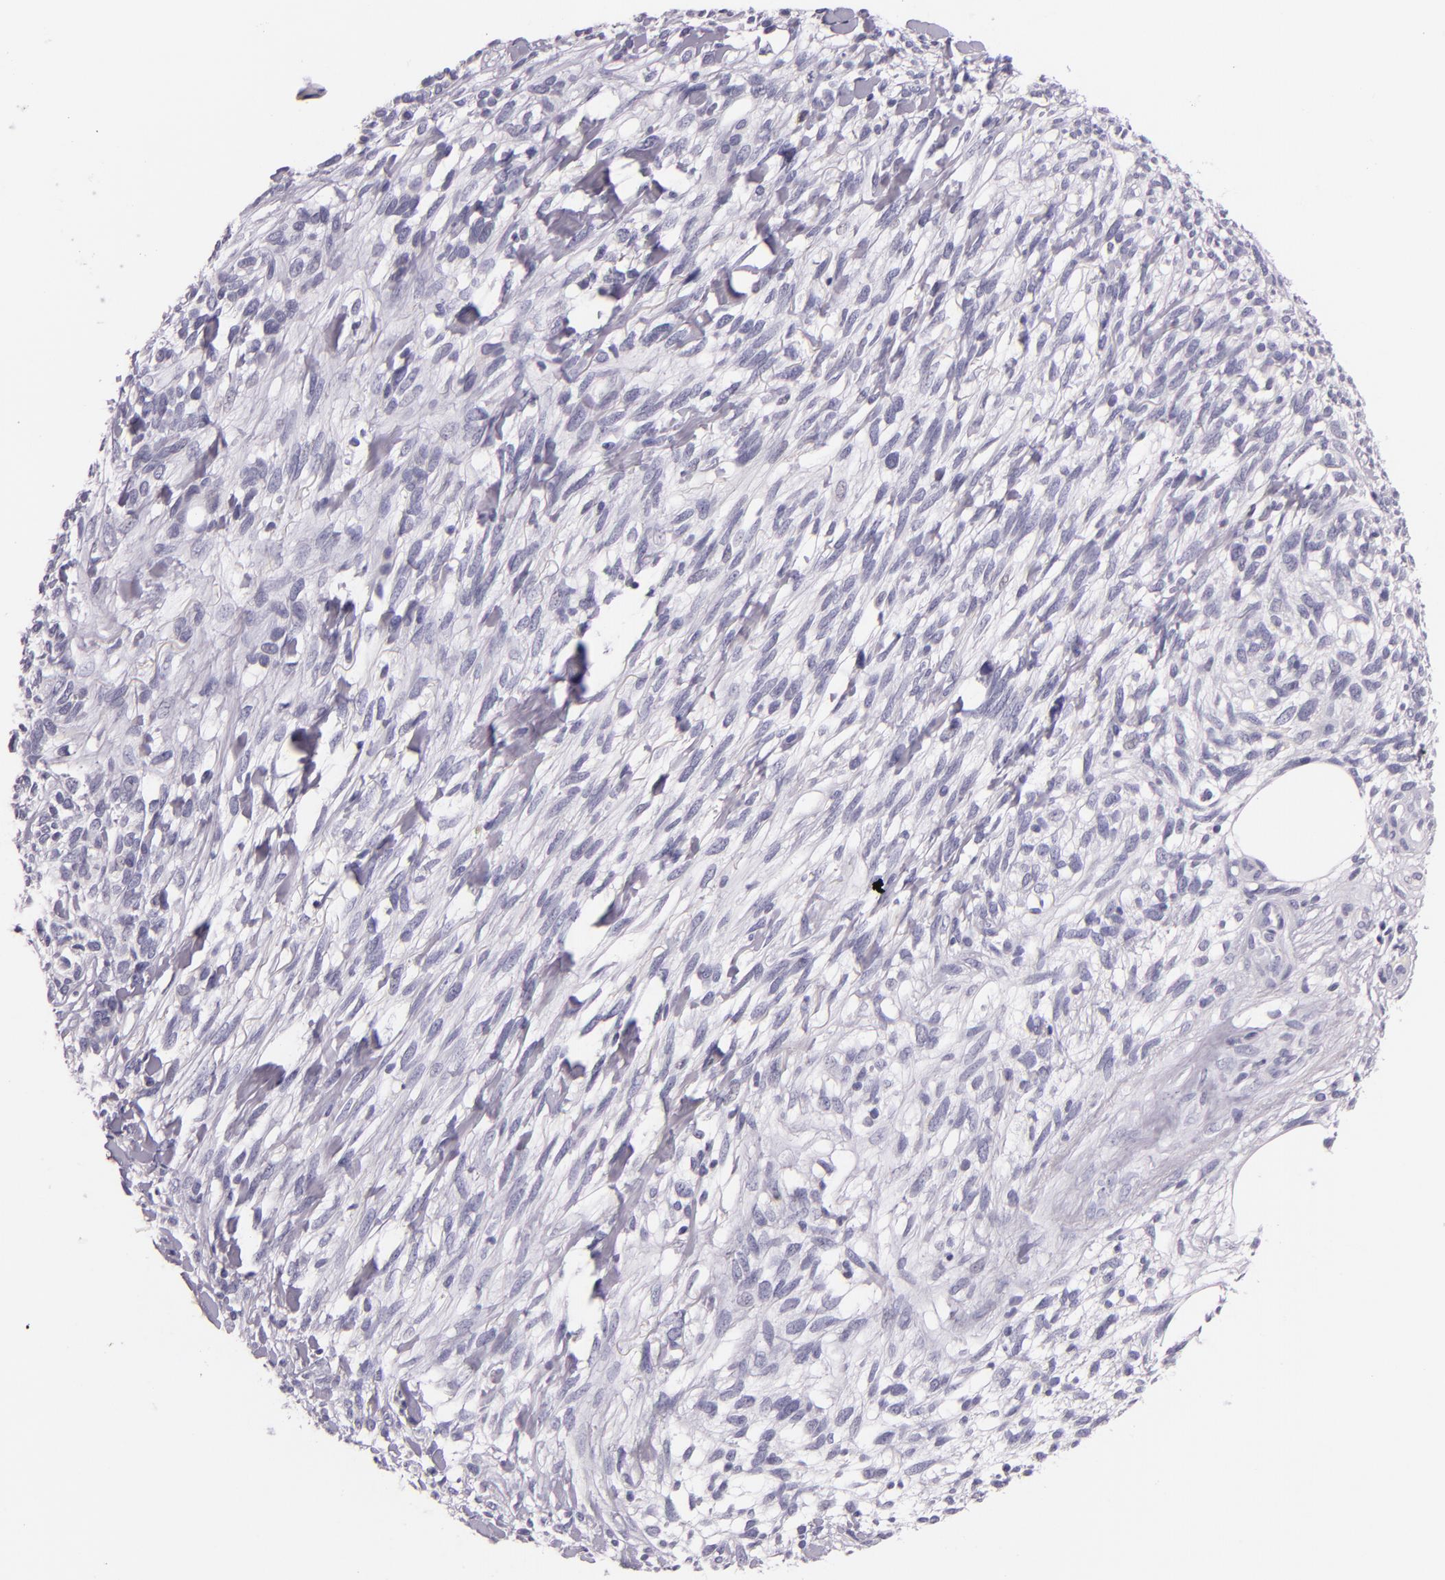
{"staining": {"intensity": "negative", "quantity": "none", "location": "none"}, "tissue": "melanoma", "cell_type": "Tumor cells", "image_type": "cancer", "snomed": [{"axis": "morphology", "description": "Malignant melanoma, NOS"}, {"axis": "topography", "description": "Skin"}], "caption": "Tumor cells show no significant protein positivity in malignant melanoma.", "gene": "HSP90AA1", "patient": {"sex": "female", "age": 85}}